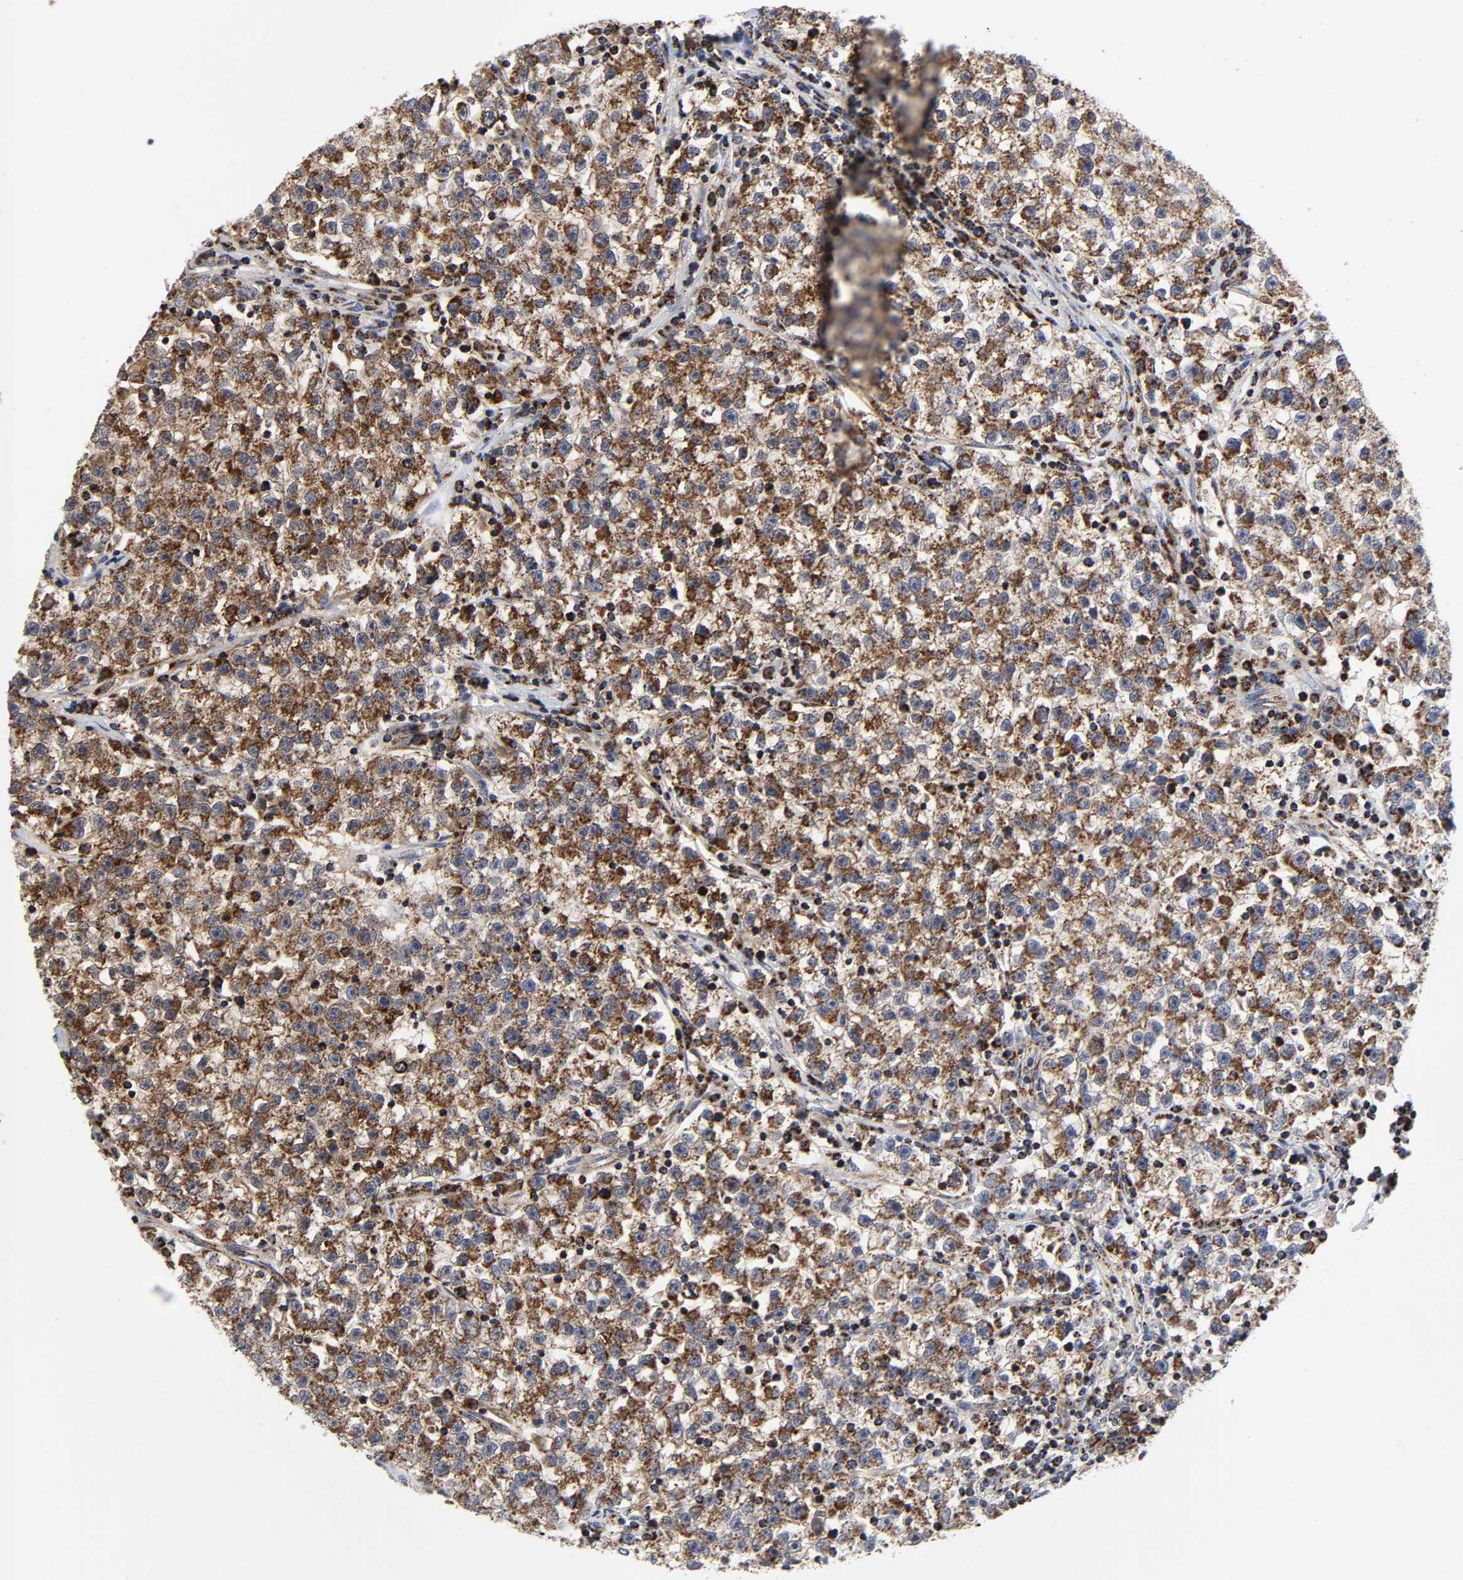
{"staining": {"intensity": "strong", "quantity": ">75%", "location": "cytoplasmic/membranous"}, "tissue": "testis cancer", "cell_type": "Tumor cells", "image_type": "cancer", "snomed": [{"axis": "morphology", "description": "Seminoma, NOS"}, {"axis": "topography", "description": "Testis"}], "caption": "Immunohistochemistry (DAB) staining of human seminoma (testis) reveals strong cytoplasmic/membranous protein staining in about >75% of tumor cells. (Brightfield microscopy of DAB IHC at high magnification).", "gene": "AOPEP", "patient": {"sex": "male", "age": 22}}